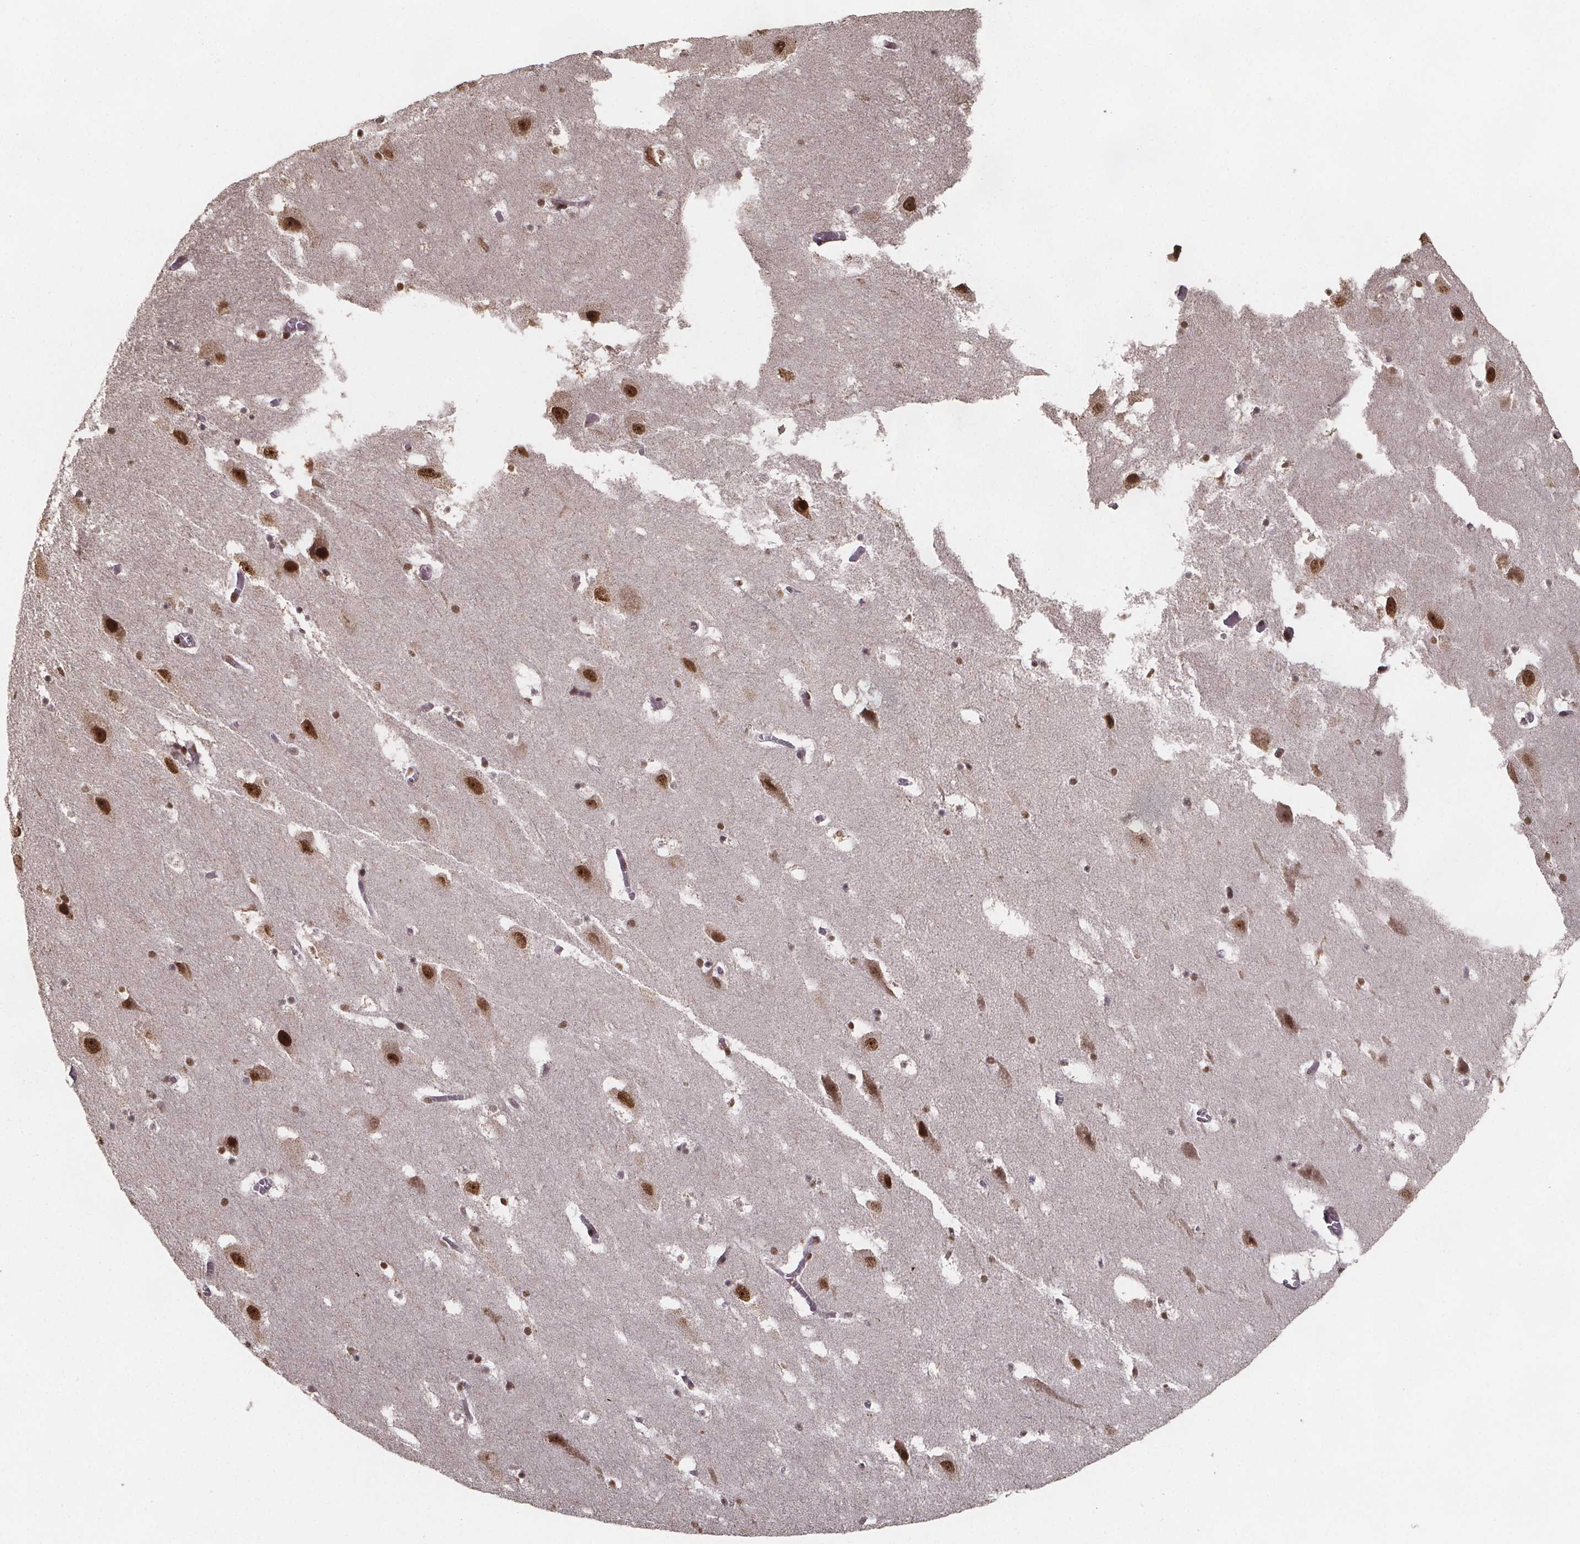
{"staining": {"intensity": "moderate", "quantity": ">75%", "location": "nuclear"}, "tissue": "hippocampus", "cell_type": "Glial cells", "image_type": "normal", "snomed": [{"axis": "morphology", "description": "Normal tissue, NOS"}, {"axis": "topography", "description": "Hippocampus"}], "caption": "Hippocampus was stained to show a protein in brown. There is medium levels of moderate nuclear staining in approximately >75% of glial cells. The staining was performed using DAB (3,3'-diaminobenzidine), with brown indicating positive protein expression. Nuclei are stained blue with hematoxylin.", "gene": "U2SURP", "patient": {"sex": "male", "age": 45}}